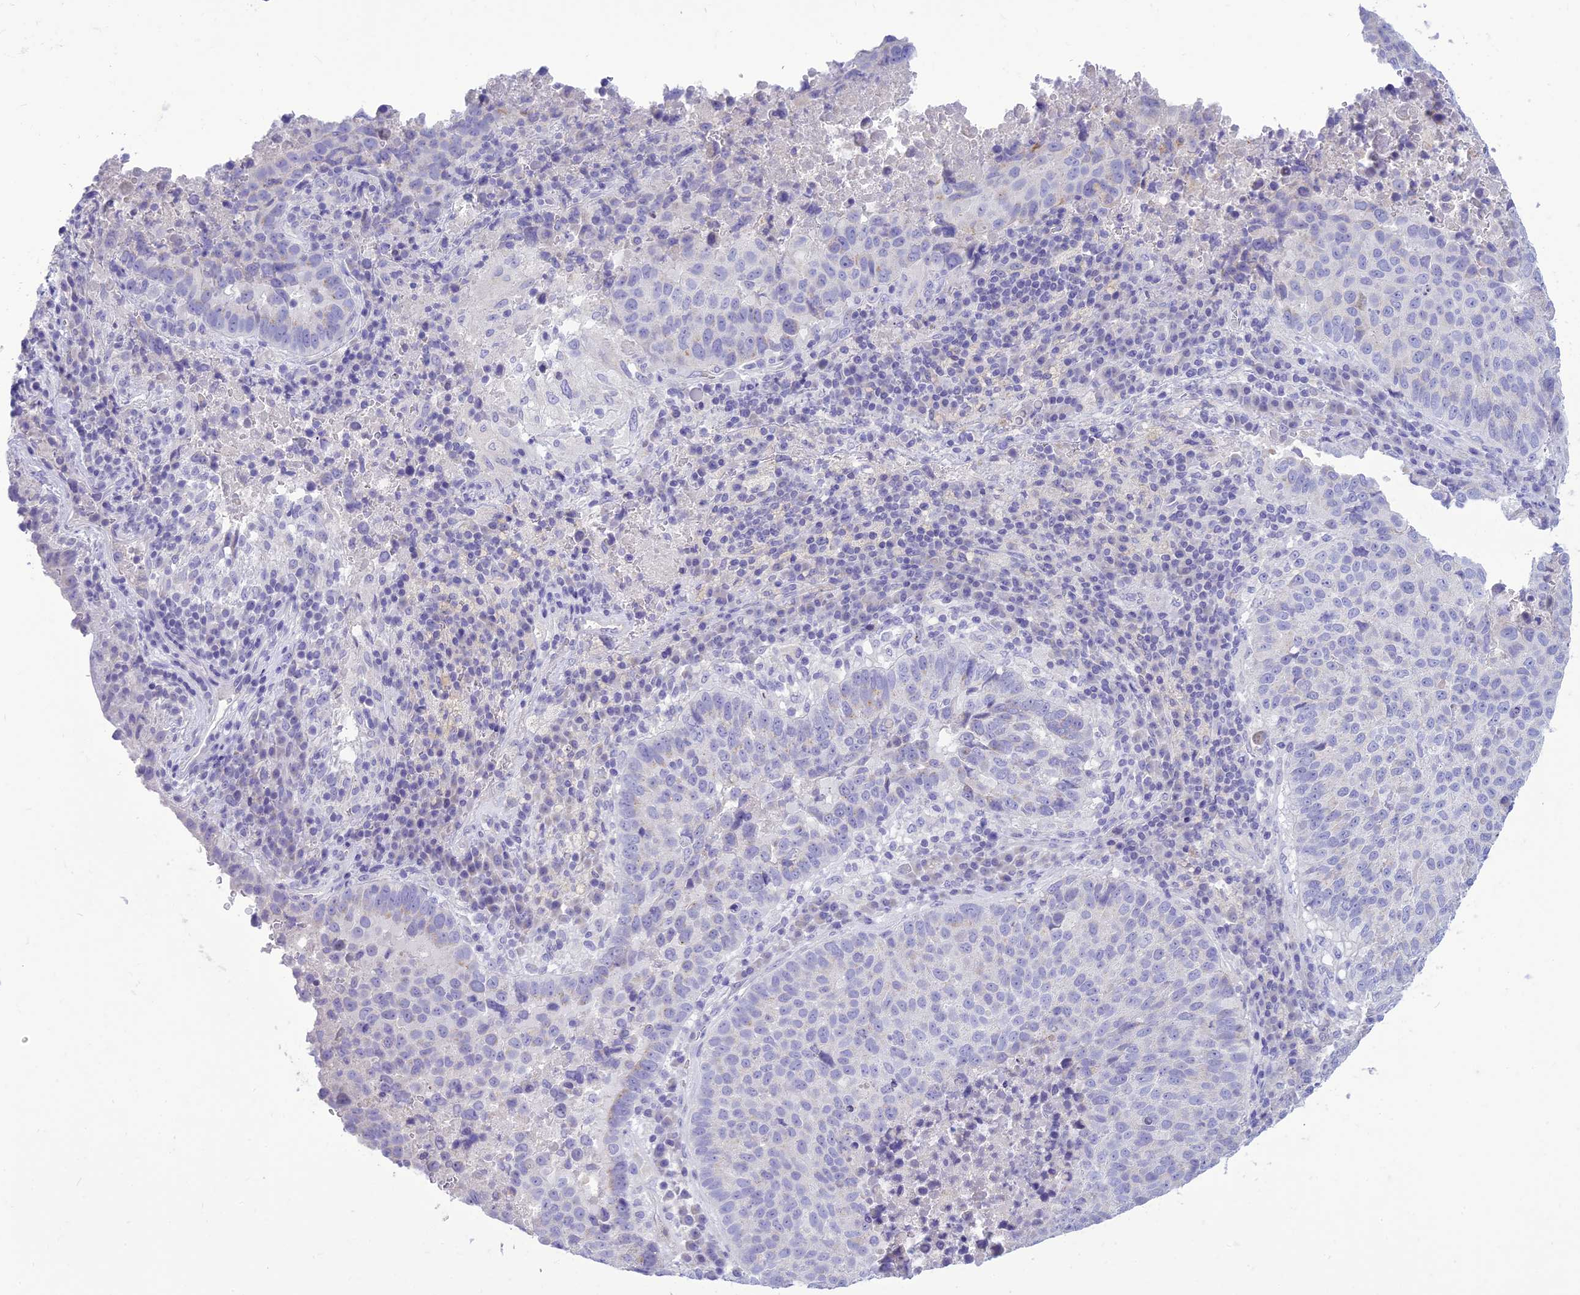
{"staining": {"intensity": "negative", "quantity": "none", "location": "none"}, "tissue": "lung cancer", "cell_type": "Tumor cells", "image_type": "cancer", "snomed": [{"axis": "morphology", "description": "Squamous cell carcinoma, NOS"}, {"axis": "topography", "description": "Lung"}], "caption": "This is a histopathology image of immunohistochemistry staining of lung squamous cell carcinoma, which shows no positivity in tumor cells.", "gene": "DHDH", "patient": {"sex": "male", "age": 73}}